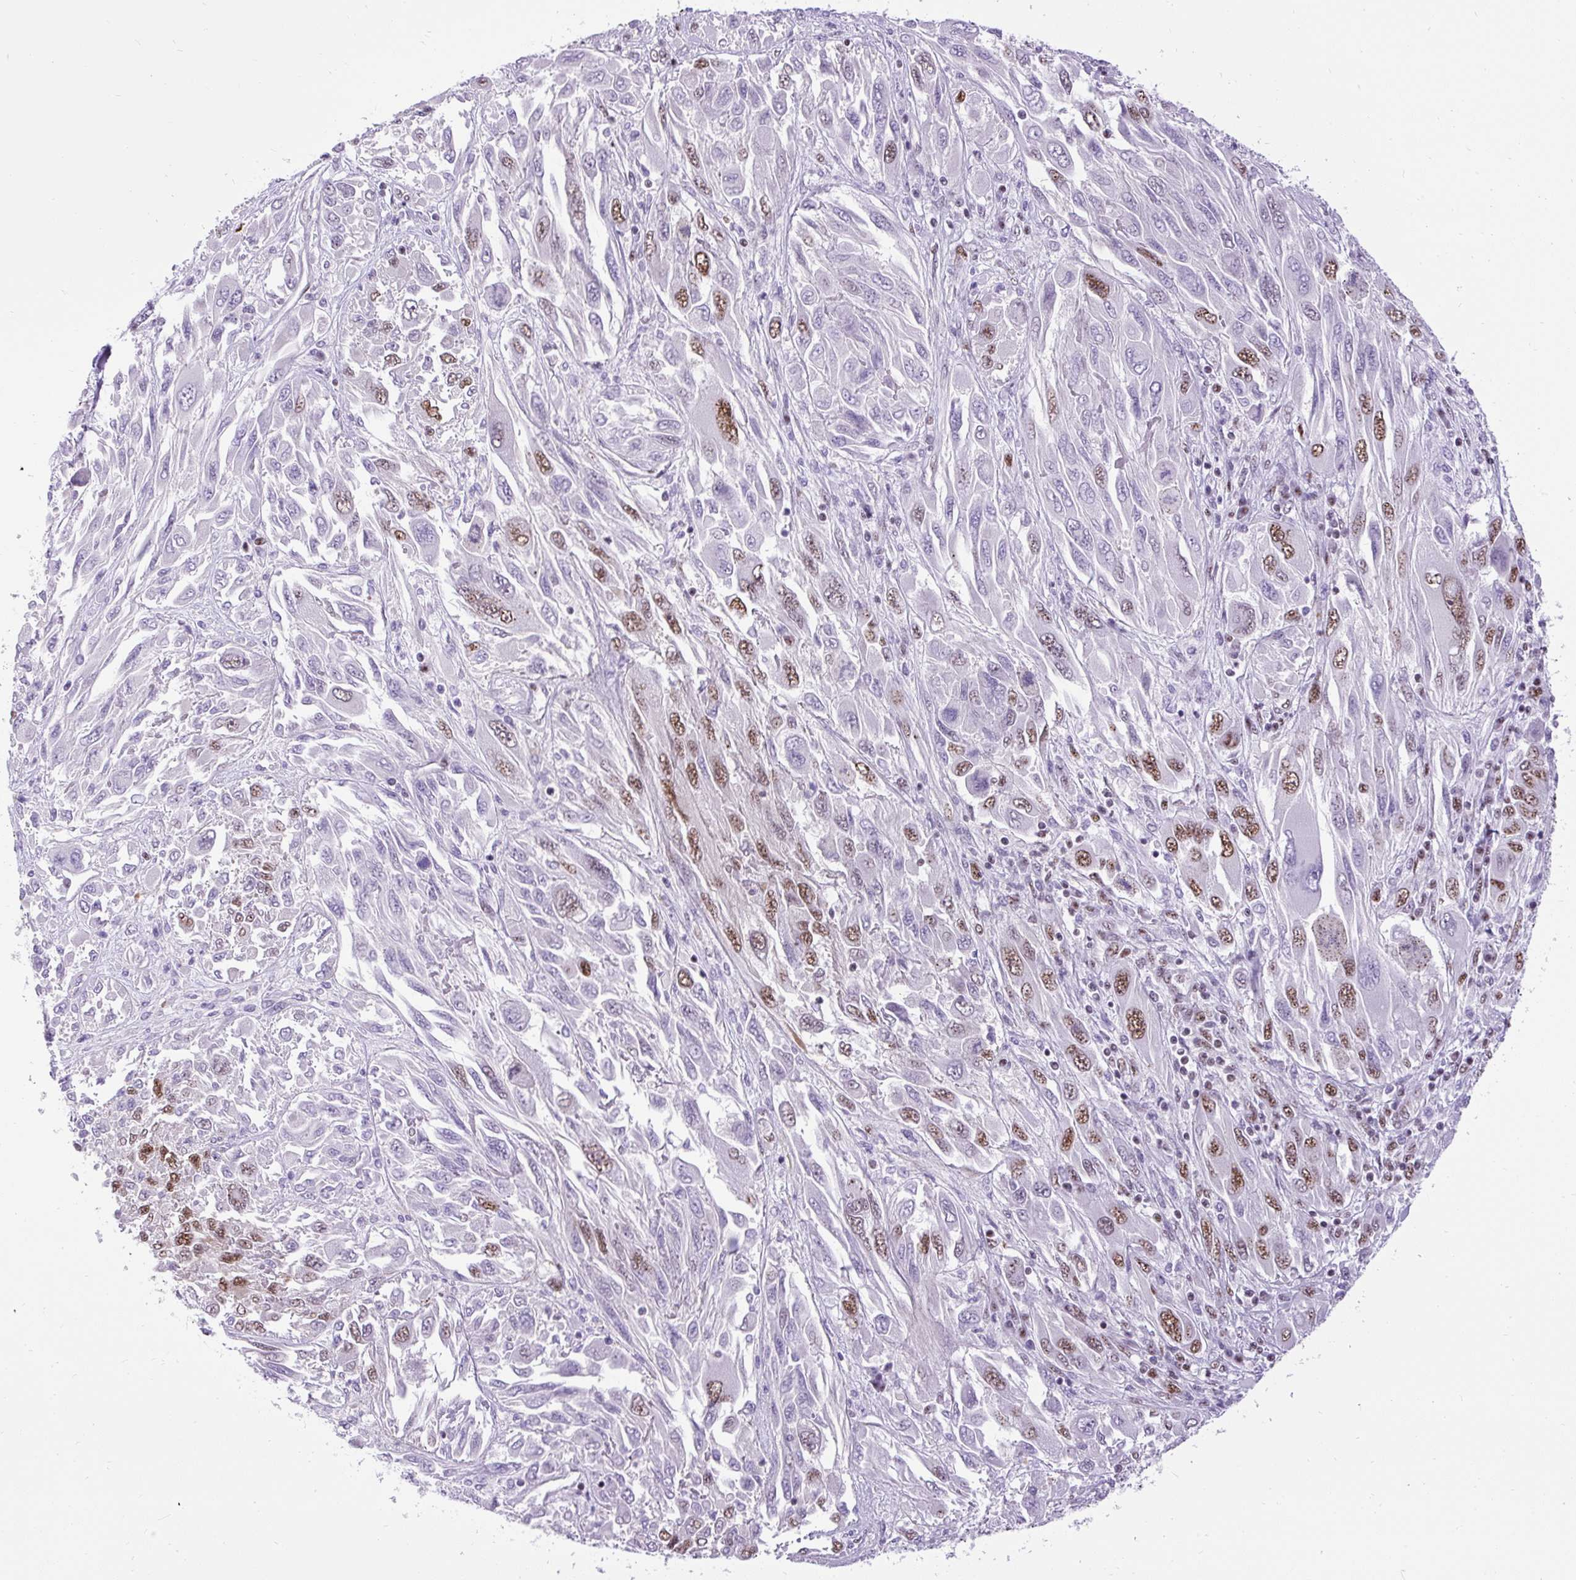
{"staining": {"intensity": "moderate", "quantity": "25%-75%", "location": "nuclear"}, "tissue": "melanoma", "cell_type": "Tumor cells", "image_type": "cancer", "snomed": [{"axis": "morphology", "description": "Malignant melanoma, NOS"}, {"axis": "topography", "description": "Skin"}], "caption": "Human malignant melanoma stained with a brown dye reveals moderate nuclear positive positivity in about 25%-75% of tumor cells.", "gene": "SMC5", "patient": {"sex": "female", "age": 91}}